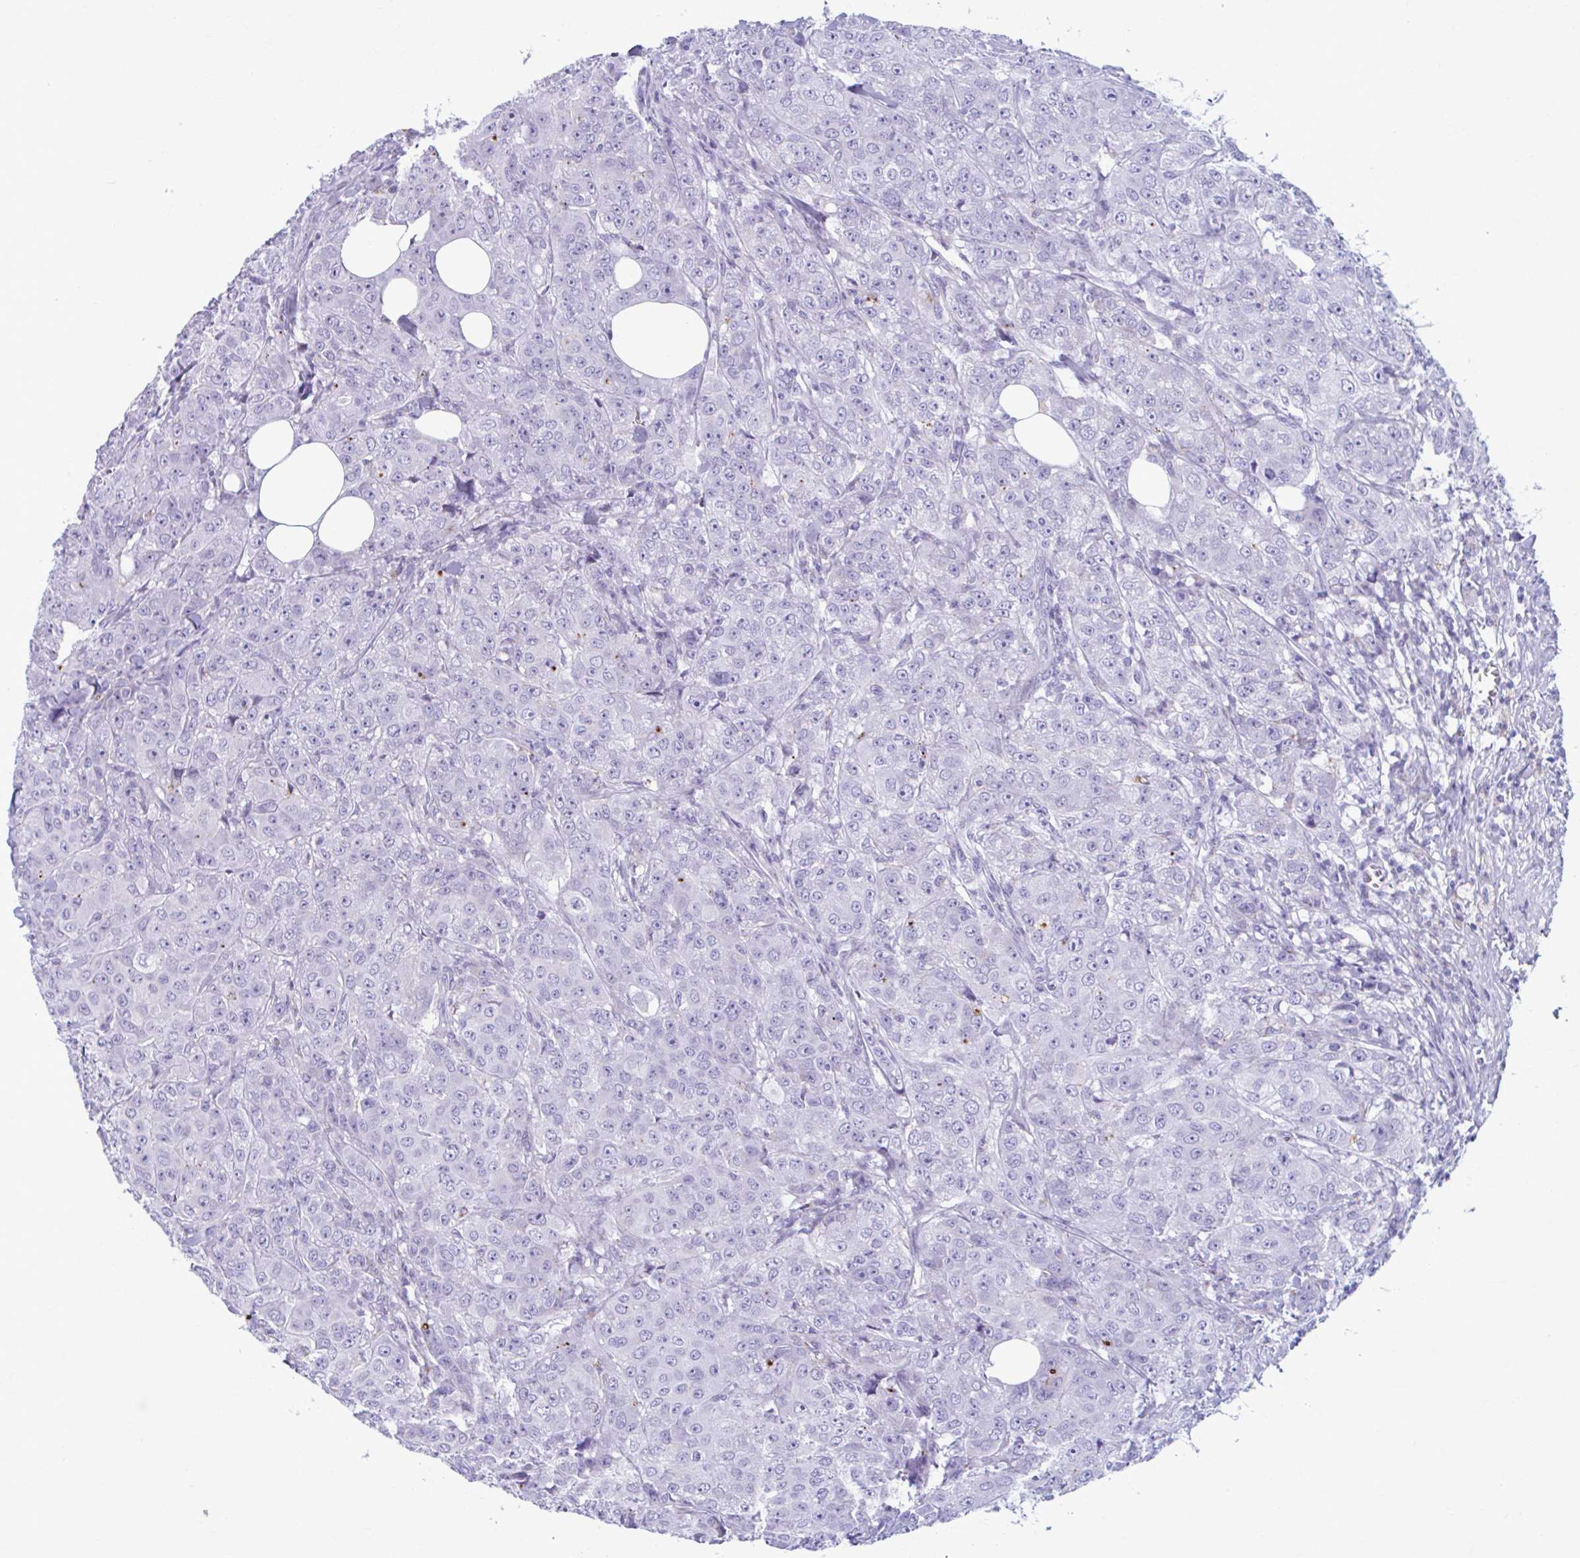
{"staining": {"intensity": "negative", "quantity": "none", "location": "none"}, "tissue": "breast cancer", "cell_type": "Tumor cells", "image_type": "cancer", "snomed": [{"axis": "morphology", "description": "Normal tissue, NOS"}, {"axis": "morphology", "description": "Duct carcinoma"}, {"axis": "topography", "description": "Breast"}], "caption": "IHC of invasive ductal carcinoma (breast) exhibits no positivity in tumor cells.", "gene": "C12orf71", "patient": {"sex": "female", "age": 43}}